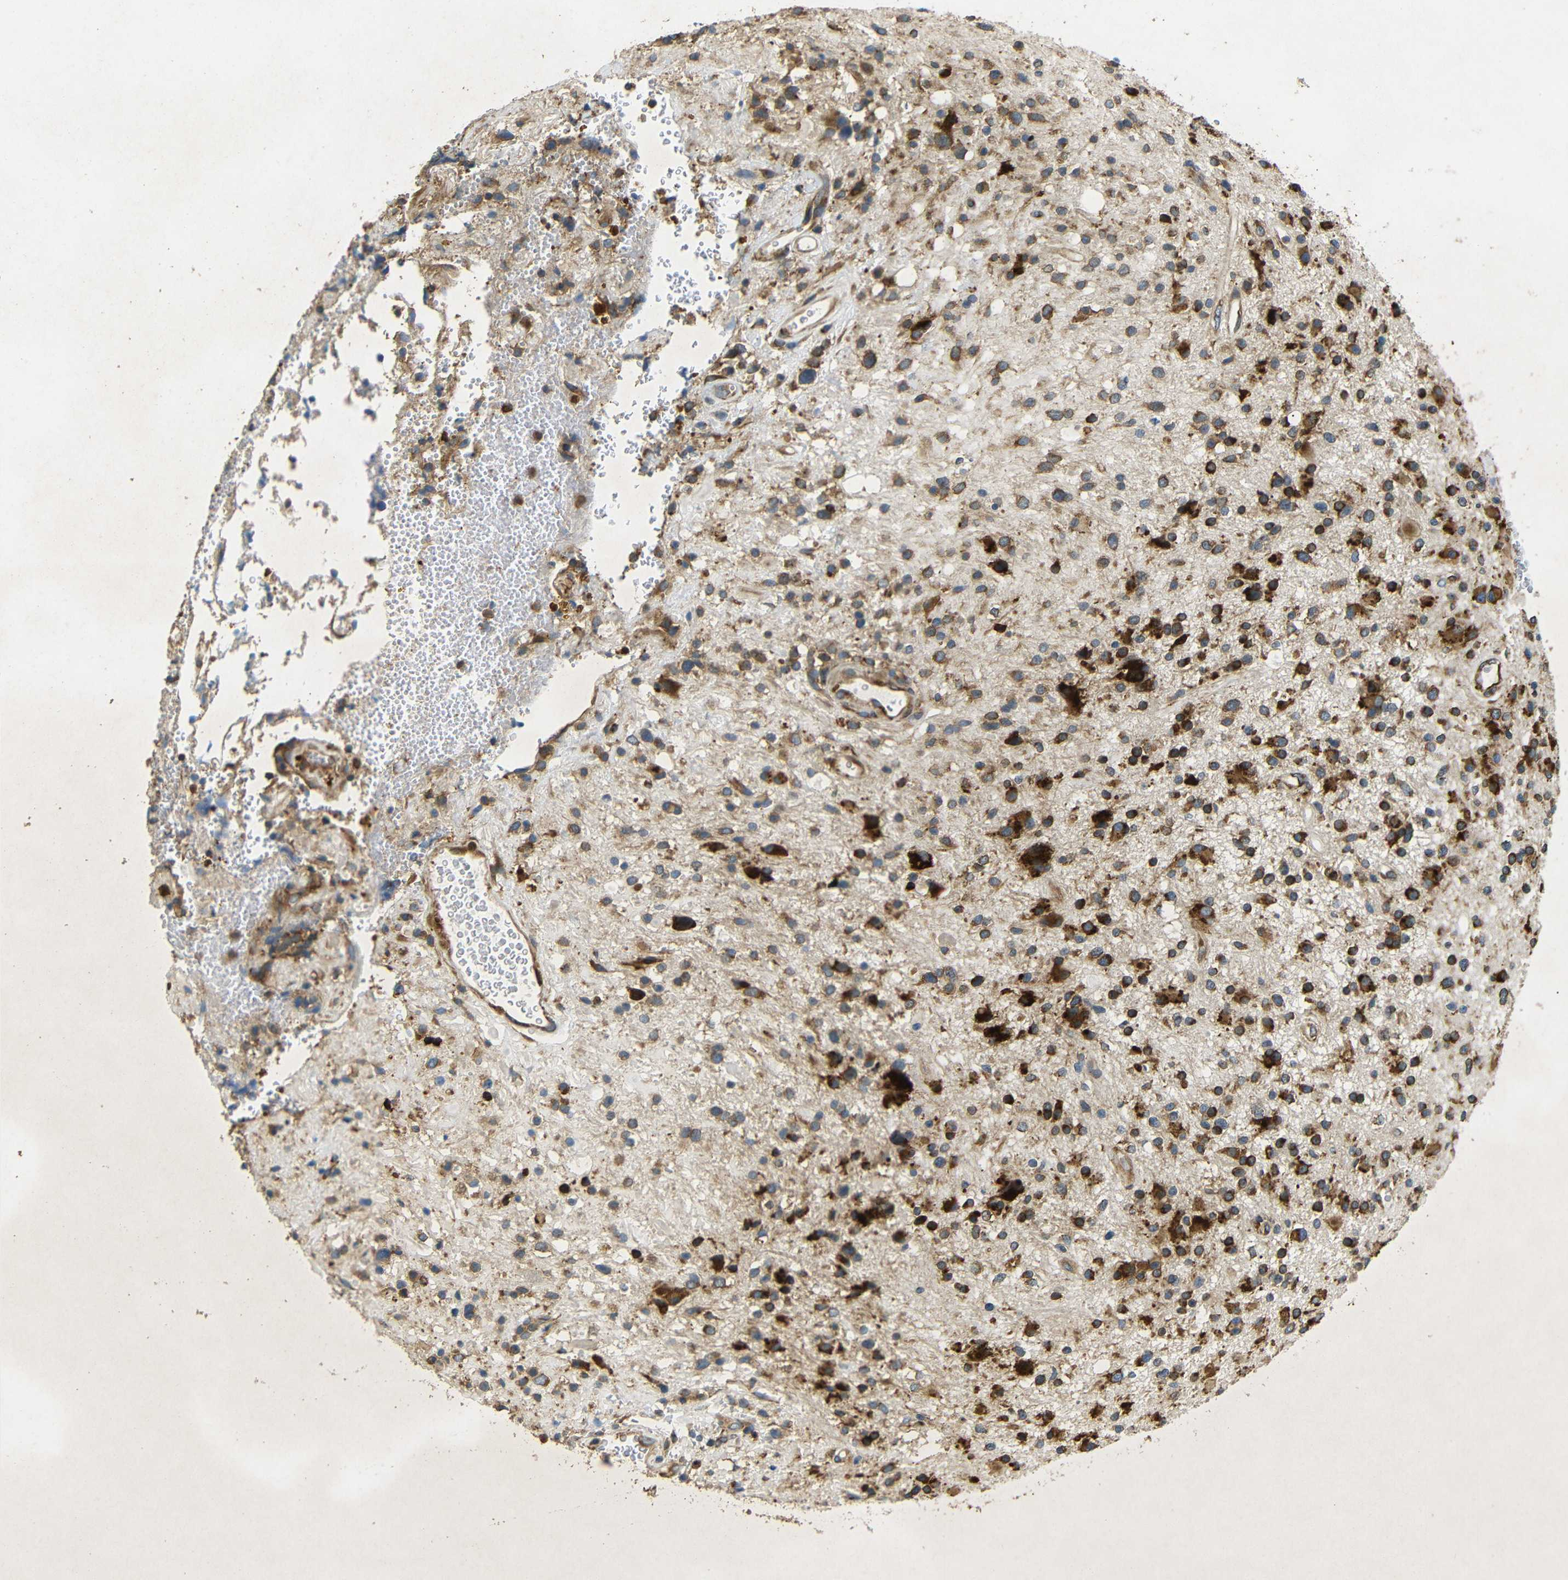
{"staining": {"intensity": "strong", "quantity": ">75%", "location": "cytoplasmic/membranous"}, "tissue": "glioma", "cell_type": "Tumor cells", "image_type": "cancer", "snomed": [{"axis": "morphology", "description": "Glioma, malignant, High grade"}, {"axis": "topography", "description": "Brain"}], "caption": "Protein expression analysis of human malignant high-grade glioma reveals strong cytoplasmic/membranous staining in approximately >75% of tumor cells.", "gene": "BTF3", "patient": {"sex": "male", "age": 33}}